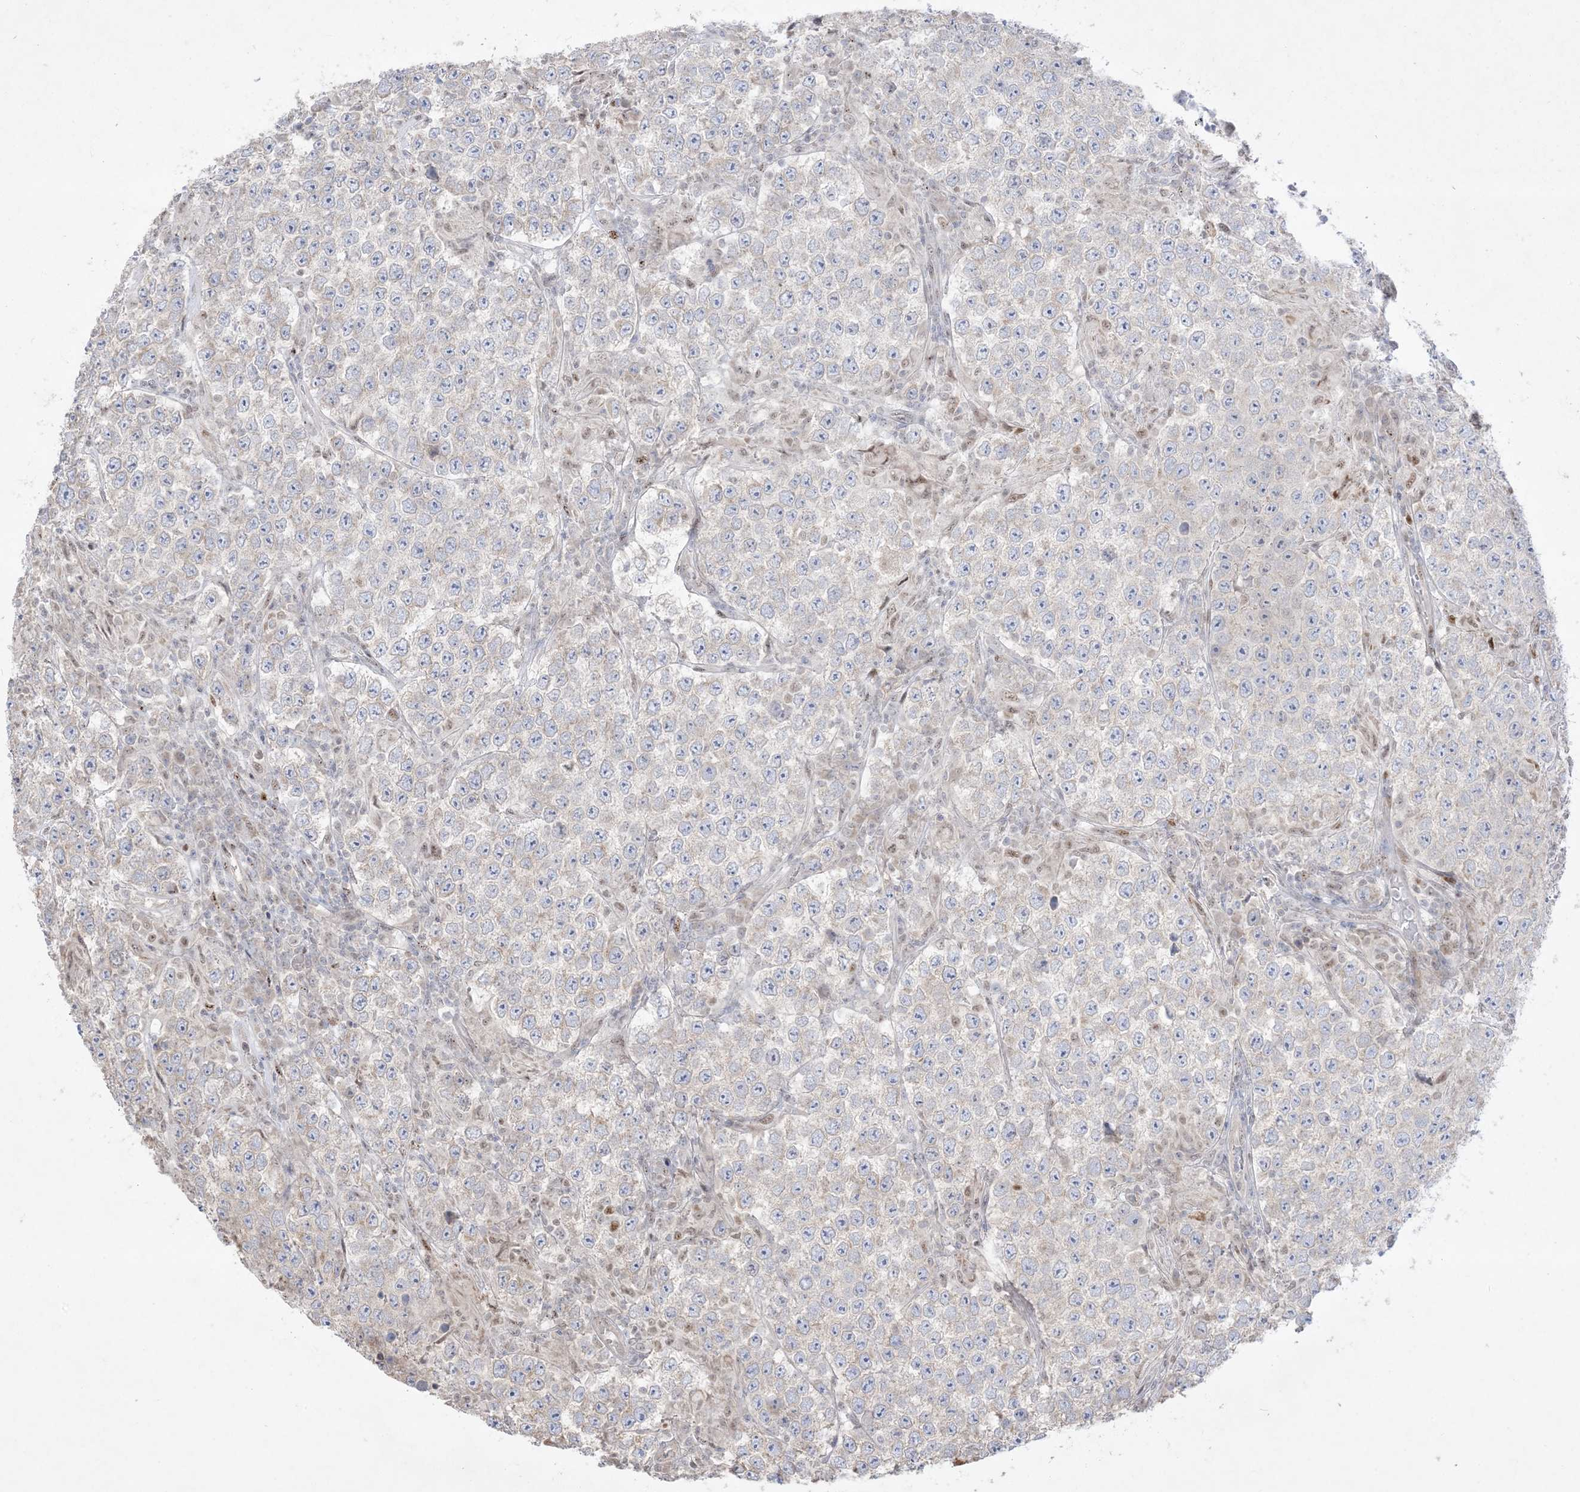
{"staining": {"intensity": "negative", "quantity": "none", "location": "none"}, "tissue": "testis cancer", "cell_type": "Tumor cells", "image_type": "cancer", "snomed": [{"axis": "morphology", "description": "Normal tissue, NOS"}, {"axis": "morphology", "description": "Urothelial carcinoma, High grade"}, {"axis": "morphology", "description": "Seminoma, NOS"}, {"axis": "morphology", "description": "Carcinoma, Embryonal, NOS"}, {"axis": "topography", "description": "Urinary bladder"}, {"axis": "topography", "description": "Testis"}], "caption": "Immunohistochemistry micrograph of human testis cancer stained for a protein (brown), which displays no staining in tumor cells.", "gene": "BHLHE40", "patient": {"sex": "male", "age": 41}}